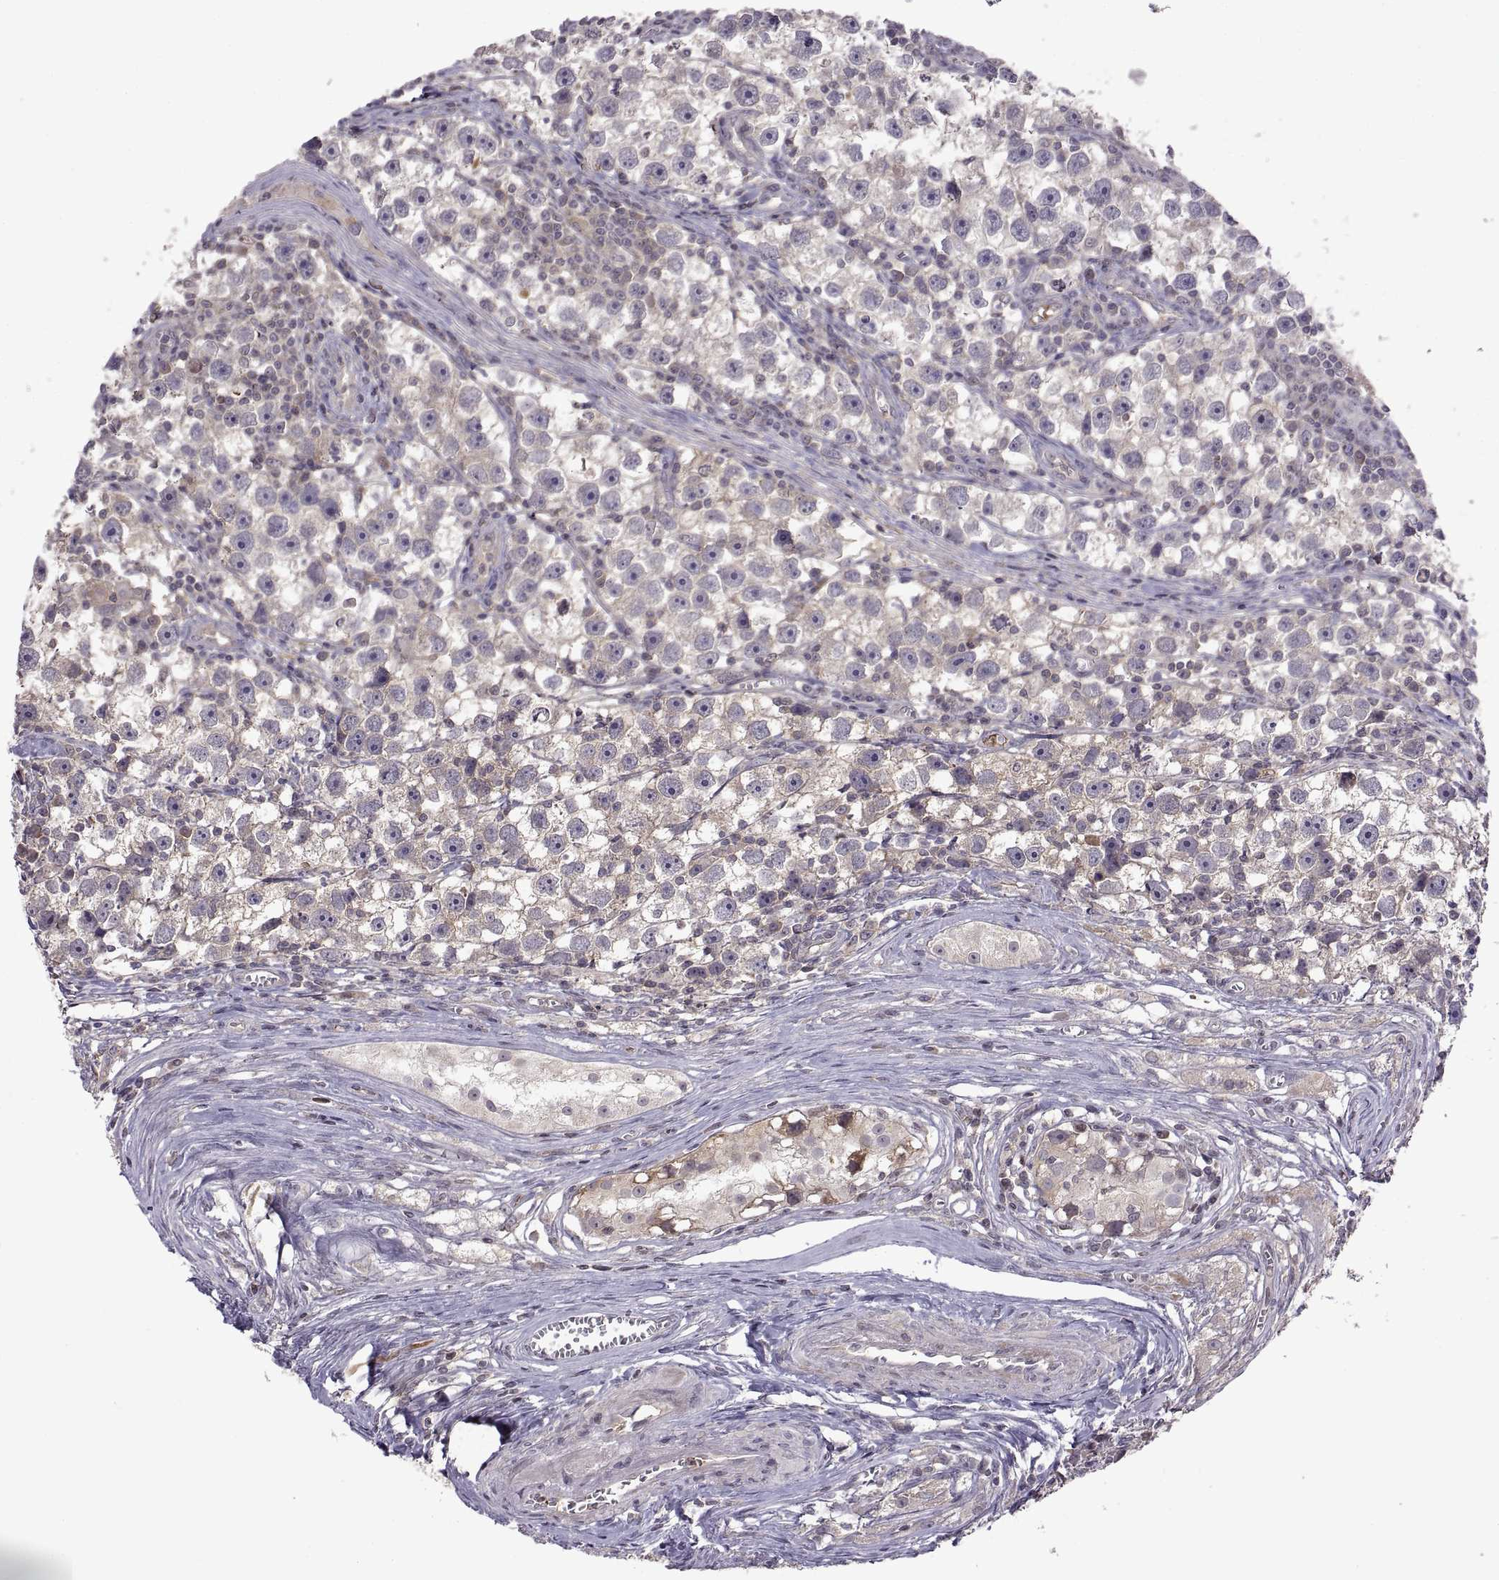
{"staining": {"intensity": "negative", "quantity": "none", "location": "none"}, "tissue": "testis cancer", "cell_type": "Tumor cells", "image_type": "cancer", "snomed": [{"axis": "morphology", "description": "Seminoma, NOS"}, {"axis": "topography", "description": "Testis"}], "caption": "This is a histopathology image of IHC staining of testis cancer, which shows no expression in tumor cells.", "gene": "NMNAT2", "patient": {"sex": "male", "age": 30}}